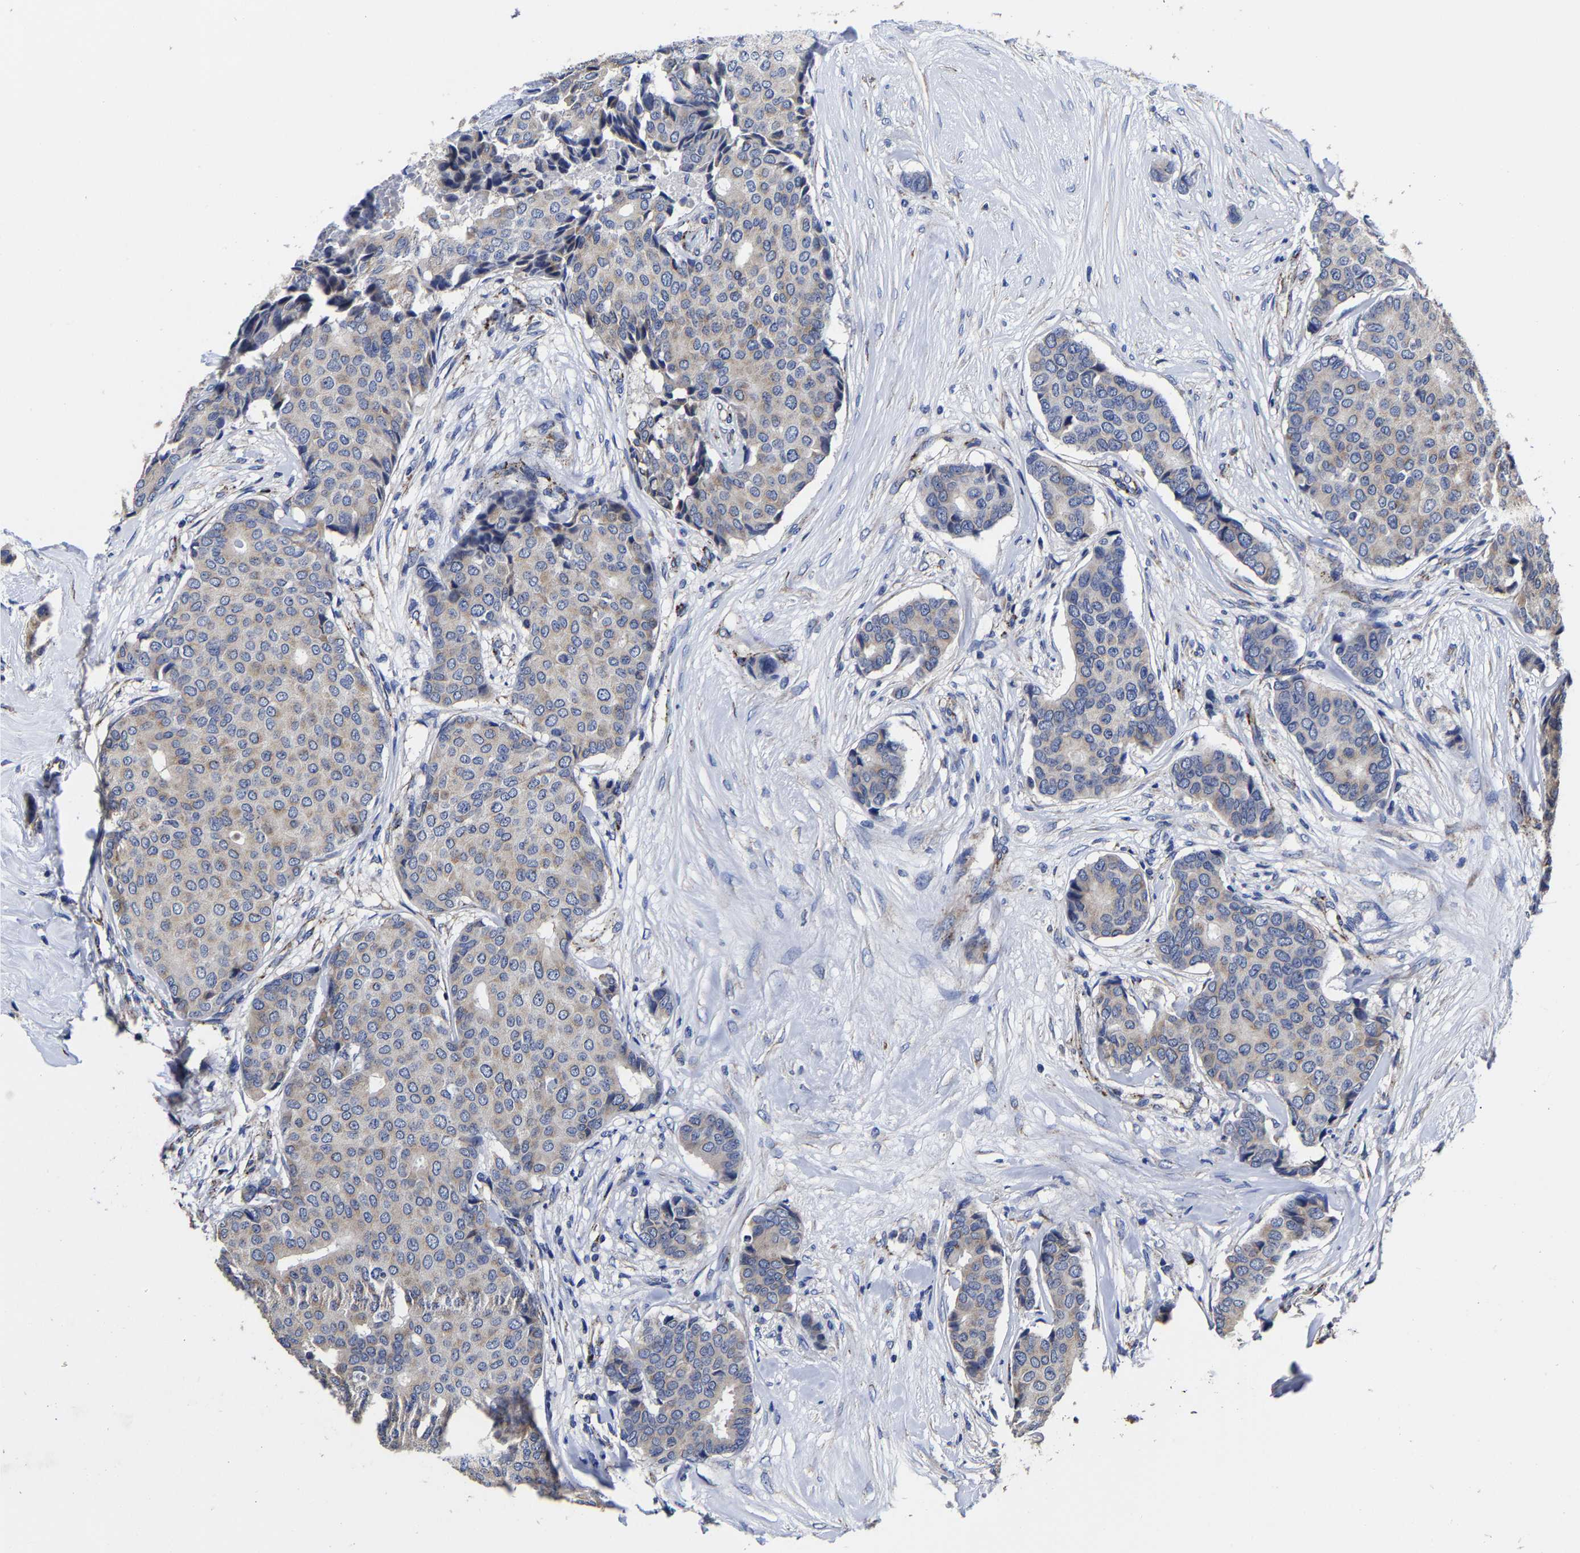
{"staining": {"intensity": "negative", "quantity": "none", "location": "none"}, "tissue": "breast cancer", "cell_type": "Tumor cells", "image_type": "cancer", "snomed": [{"axis": "morphology", "description": "Duct carcinoma"}, {"axis": "topography", "description": "Breast"}], "caption": "Immunohistochemistry micrograph of human breast cancer stained for a protein (brown), which displays no positivity in tumor cells.", "gene": "AASS", "patient": {"sex": "female", "age": 75}}